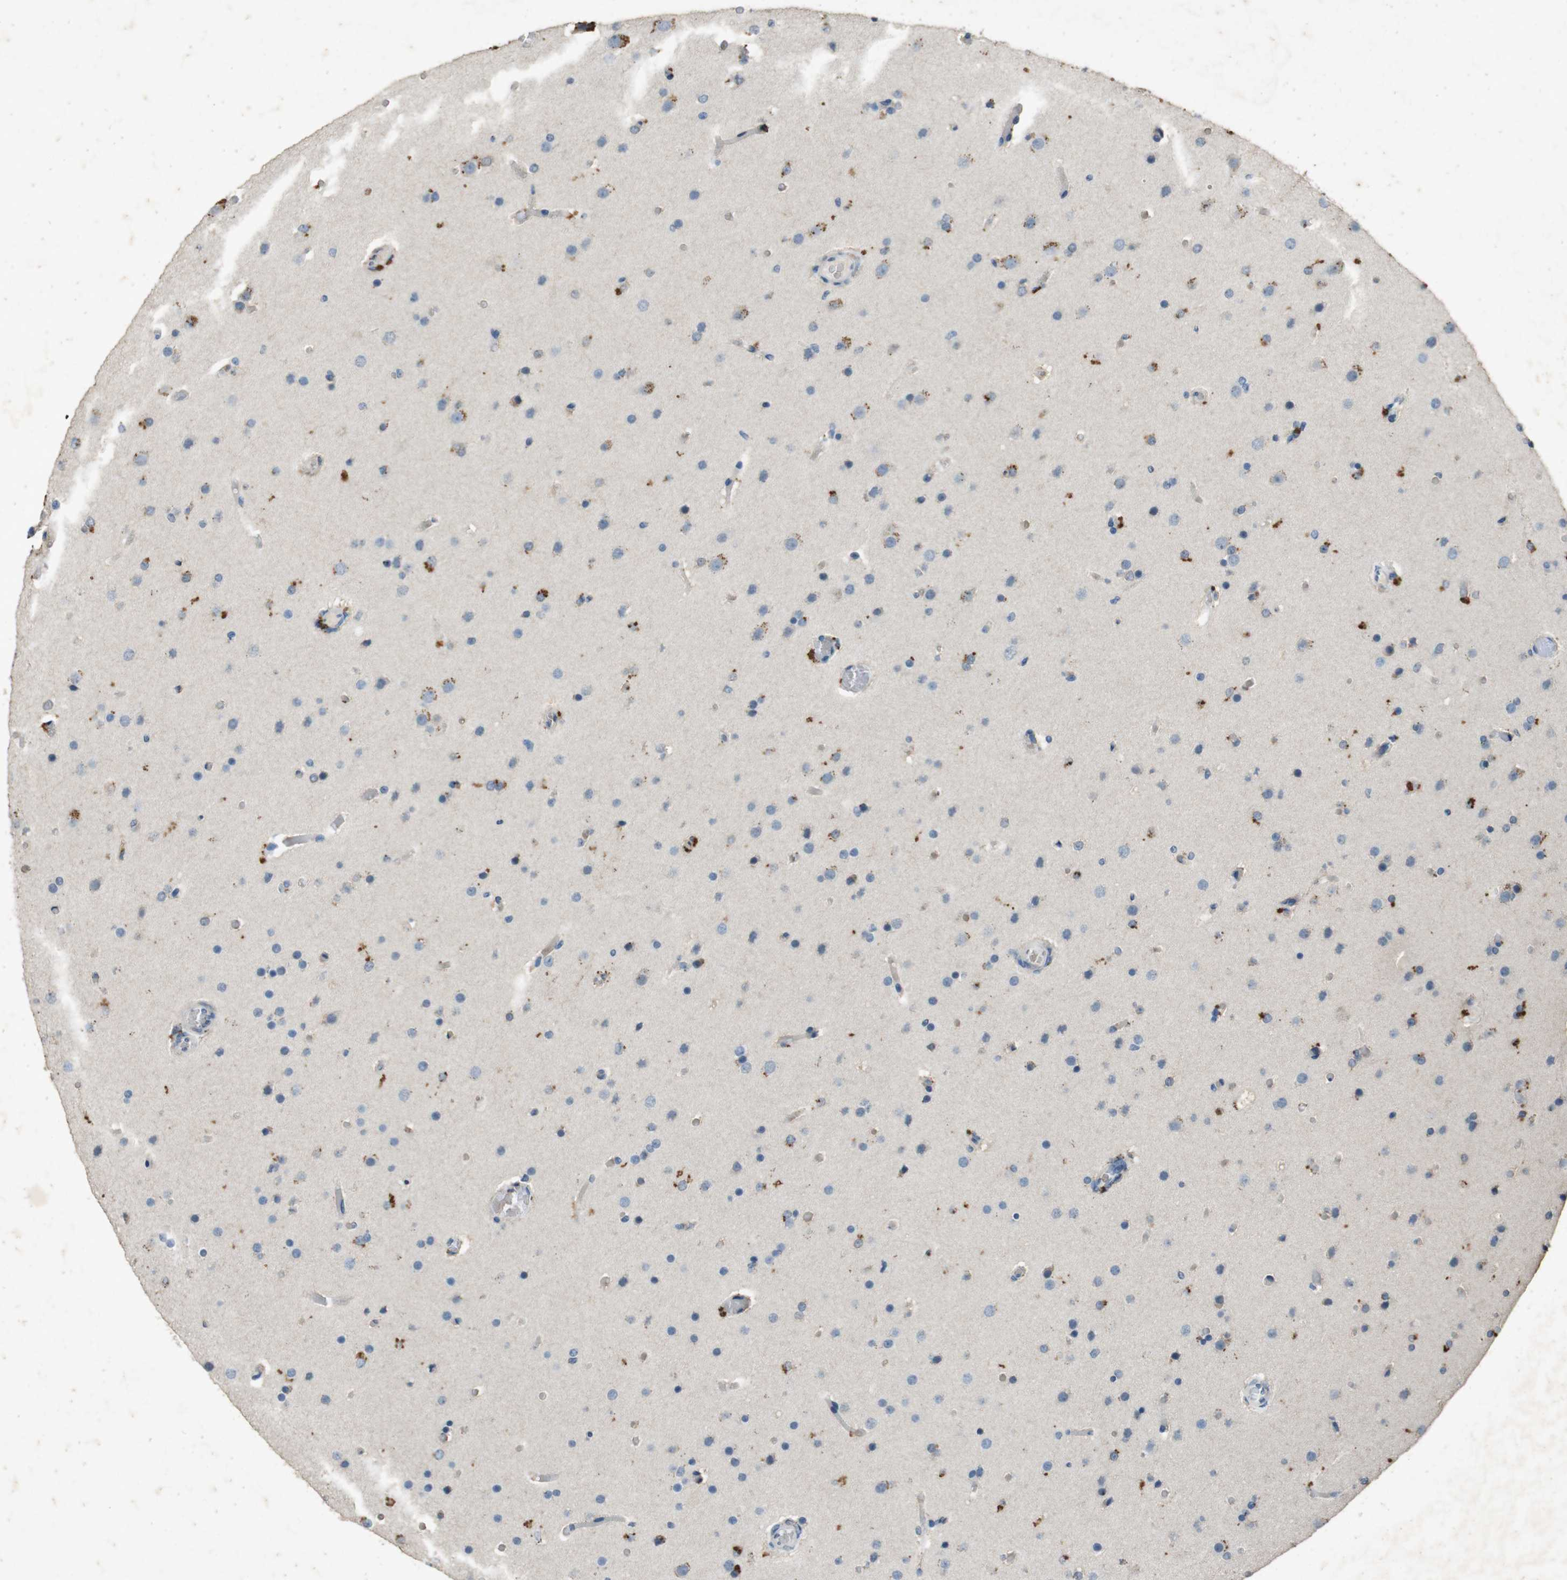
{"staining": {"intensity": "negative", "quantity": "none", "location": "none"}, "tissue": "glioma", "cell_type": "Tumor cells", "image_type": "cancer", "snomed": [{"axis": "morphology", "description": "Glioma, malignant, High grade"}, {"axis": "topography", "description": "Cerebral cortex"}], "caption": "DAB immunohistochemical staining of glioma demonstrates no significant positivity in tumor cells.", "gene": "STBD1", "patient": {"sex": "female", "age": 36}}